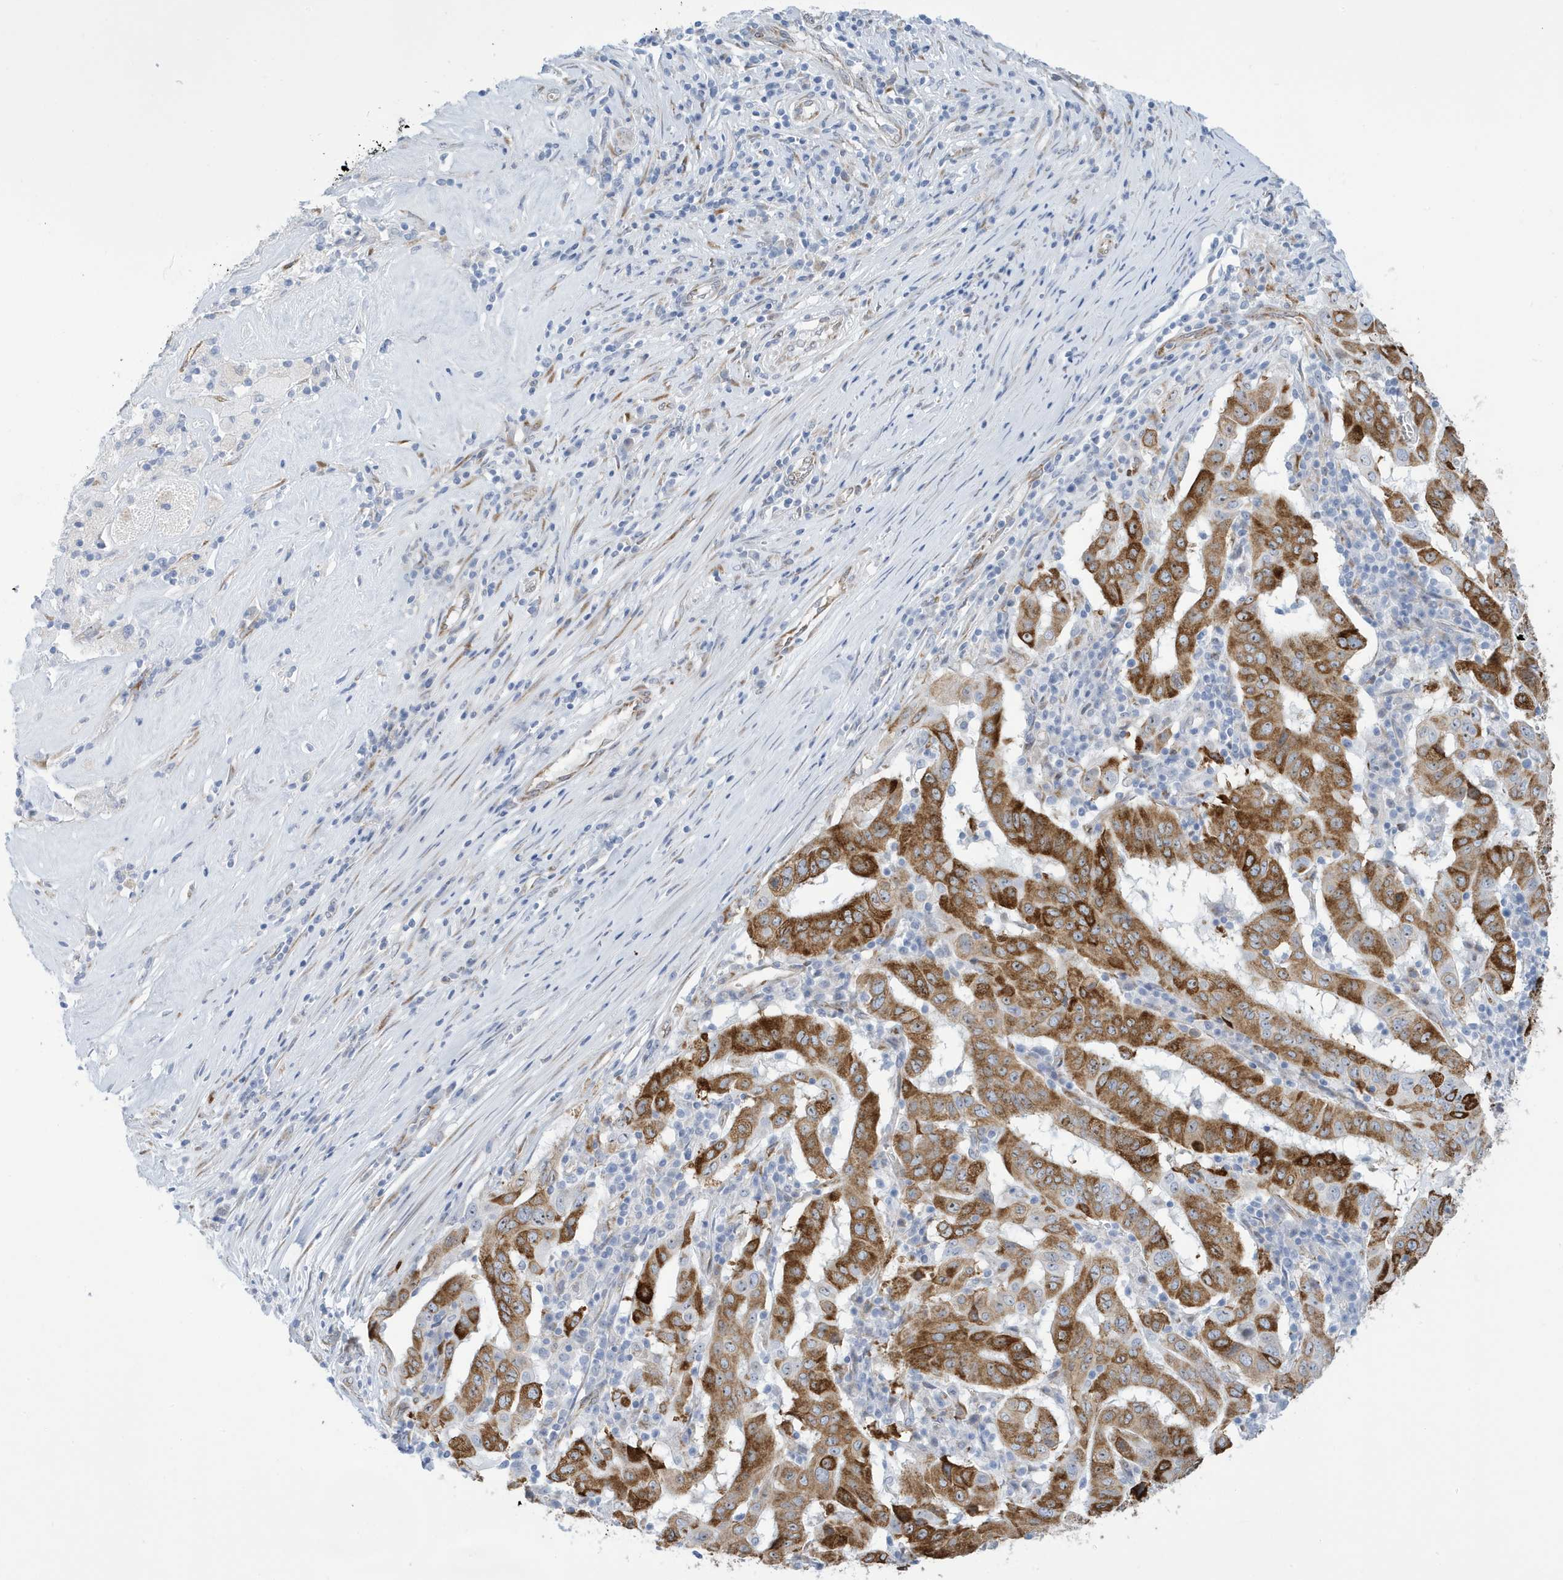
{"staining": {"intensity": "strong", "quantity": ">75%", "location": "cytoplasmic/membranous"}, "tissue": "pancreatic cancer", "cell_type": "Tumor cells", "image_type": "cancer", "snomed": [{"axis": "morphology", "description": "Adenocarcinoma, NOS"}, {"axis": "topography", "description": "Pancreas"}], "caption": "Immunohistochemical staining of human pancreatic cancer exhibits strong cytoplasmic/membranous protein positivity in about >75% of tumor cells.", "gene": "SEMA3F", "patient": {"sex": "male", "age": 63}}